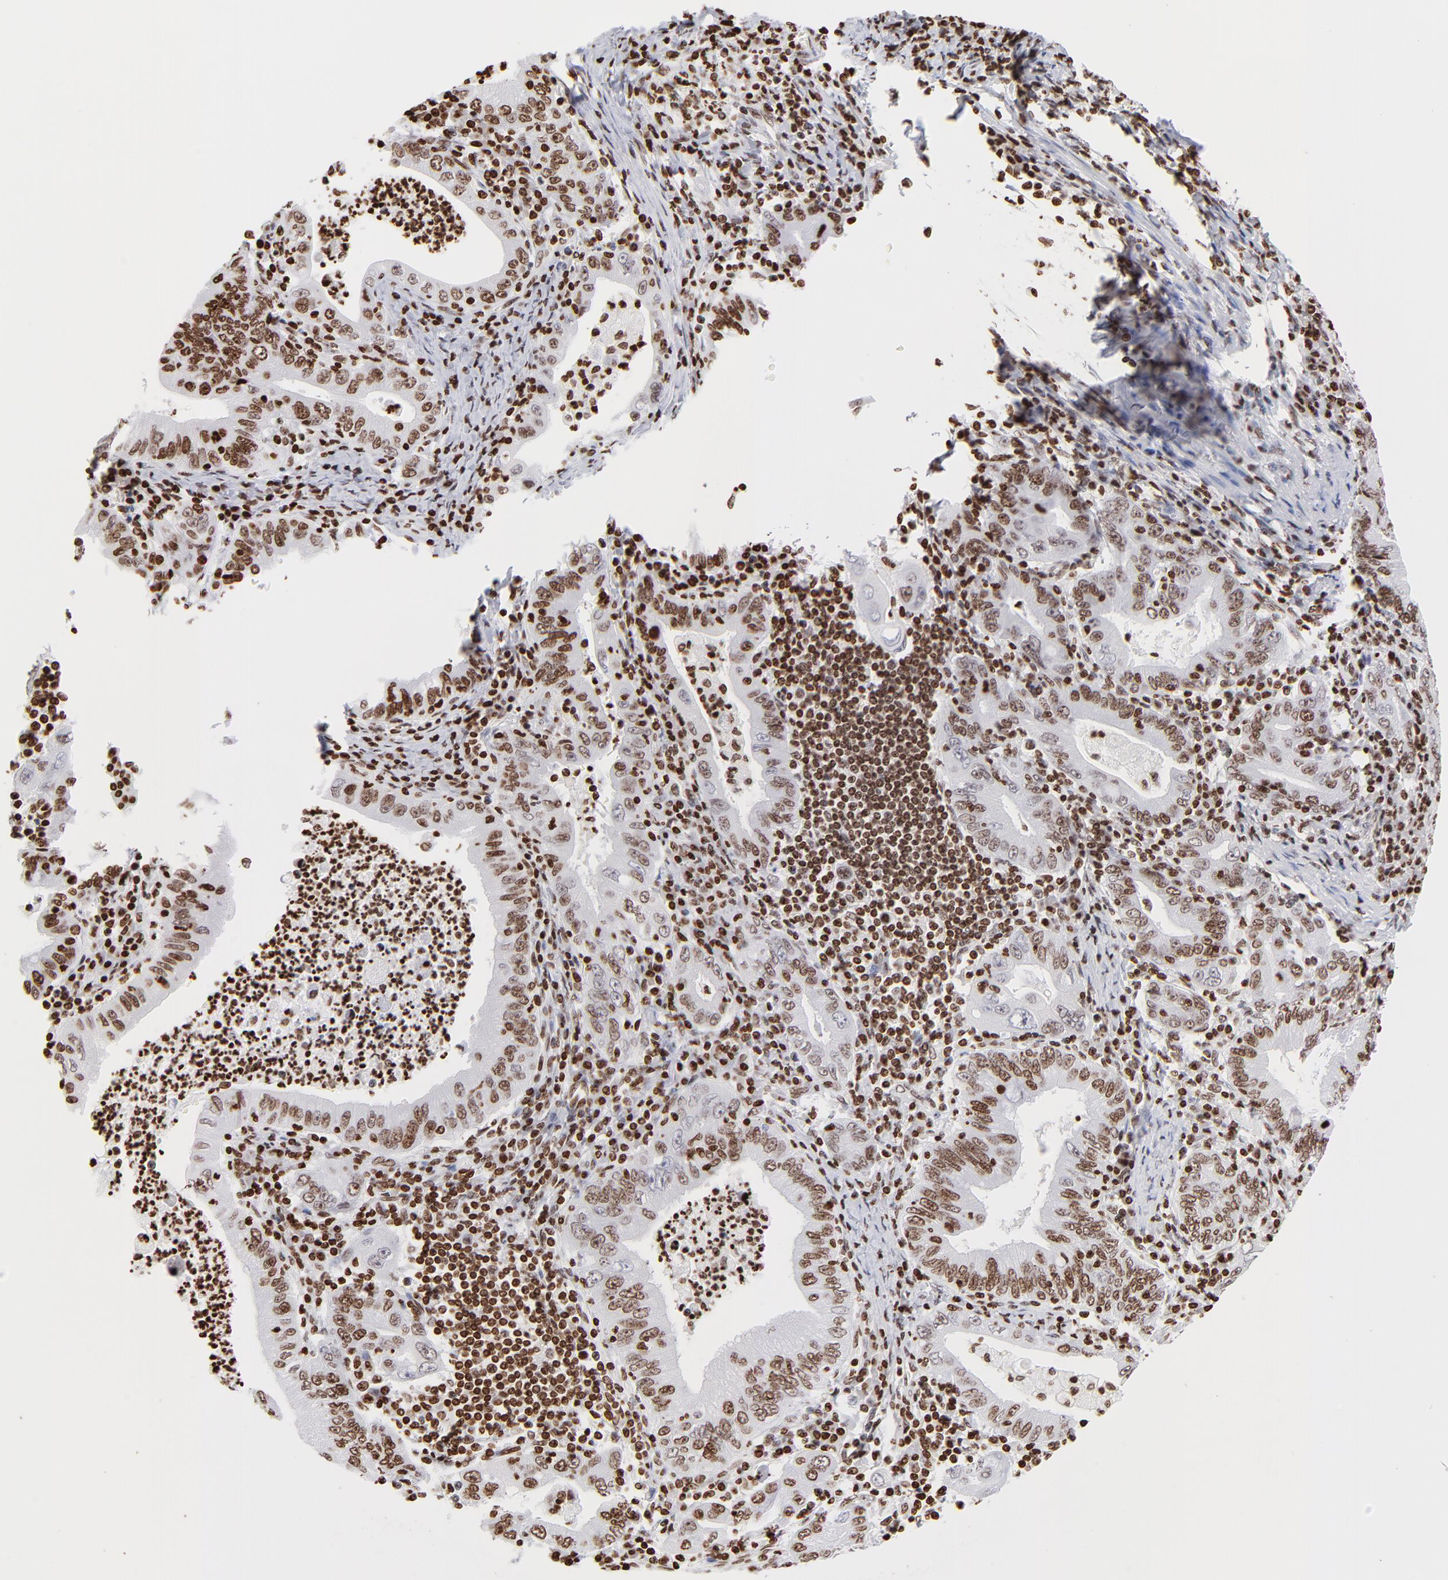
{"staining": {"intensity": "moderate", "quantity": ">75%", "location": "nuclear"}, "tissue": "stomach cancer", "cell_type": "Tumor cells", "image_type": "cancer", "snomed": [{"axis": "morphology", "description": "Normal tissue, NOS"}, {"axis": "morphology", "description": "Adenocarcinoma, NOS"}, {"axis": "topography", "description": "Esophagus"}, {"axis": "topography", "description": "Stomach, upper"}, {"axis": "topography", "description": "Peripheral nerve tissue"}], "caption": "A histopathology image of human stomach cancer (adenocarcinoma) stained for a protein exhibits moderate nuclear brown staining in tumor cells.", "gene": "RTL4", "patient": {"sex": "male", "age": 62}}